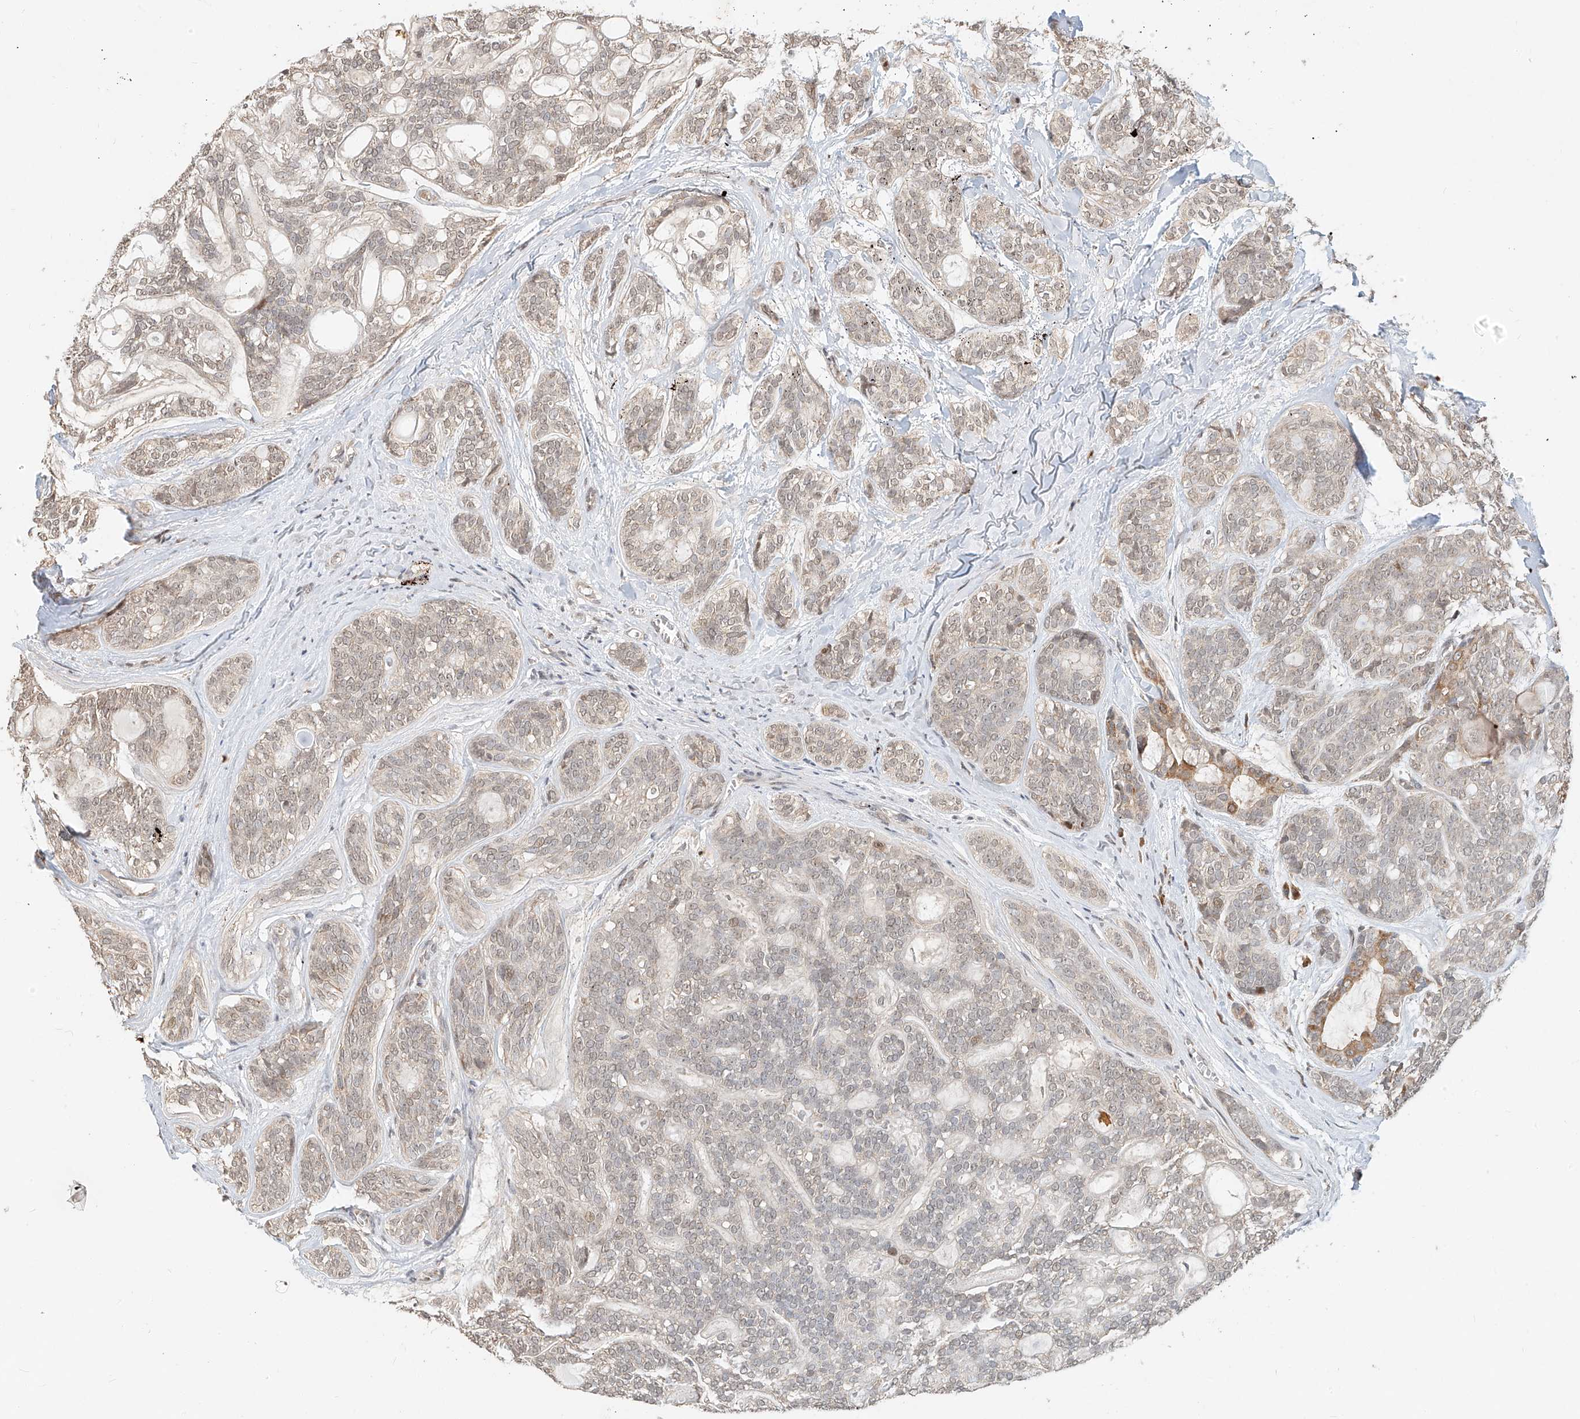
{"staining": {"intensity": "negative", "quantity": "none", "location": "none"}, "tissue": "head and neck cancer", "cell_type": "Tumor cells", "image_type": "cancer", "snomed": [{"axis": "morphology", "description": "Adenocarcinoma, NOS"}, {"axis": "topography", "description": "Head-Neck"}], "caption": "Immunohistochemistry (IHC) photomicrograph of head and neck cancer (adenocarcinoma) stained for a protein (brown), which exhibits no expression in tumor cells. The staining is performed using DAB brown chromogen with nuclei counter-stained in using hematoxylin.", "gene": "SYTL3", "patient": {"sex": "male", "age": 66}}